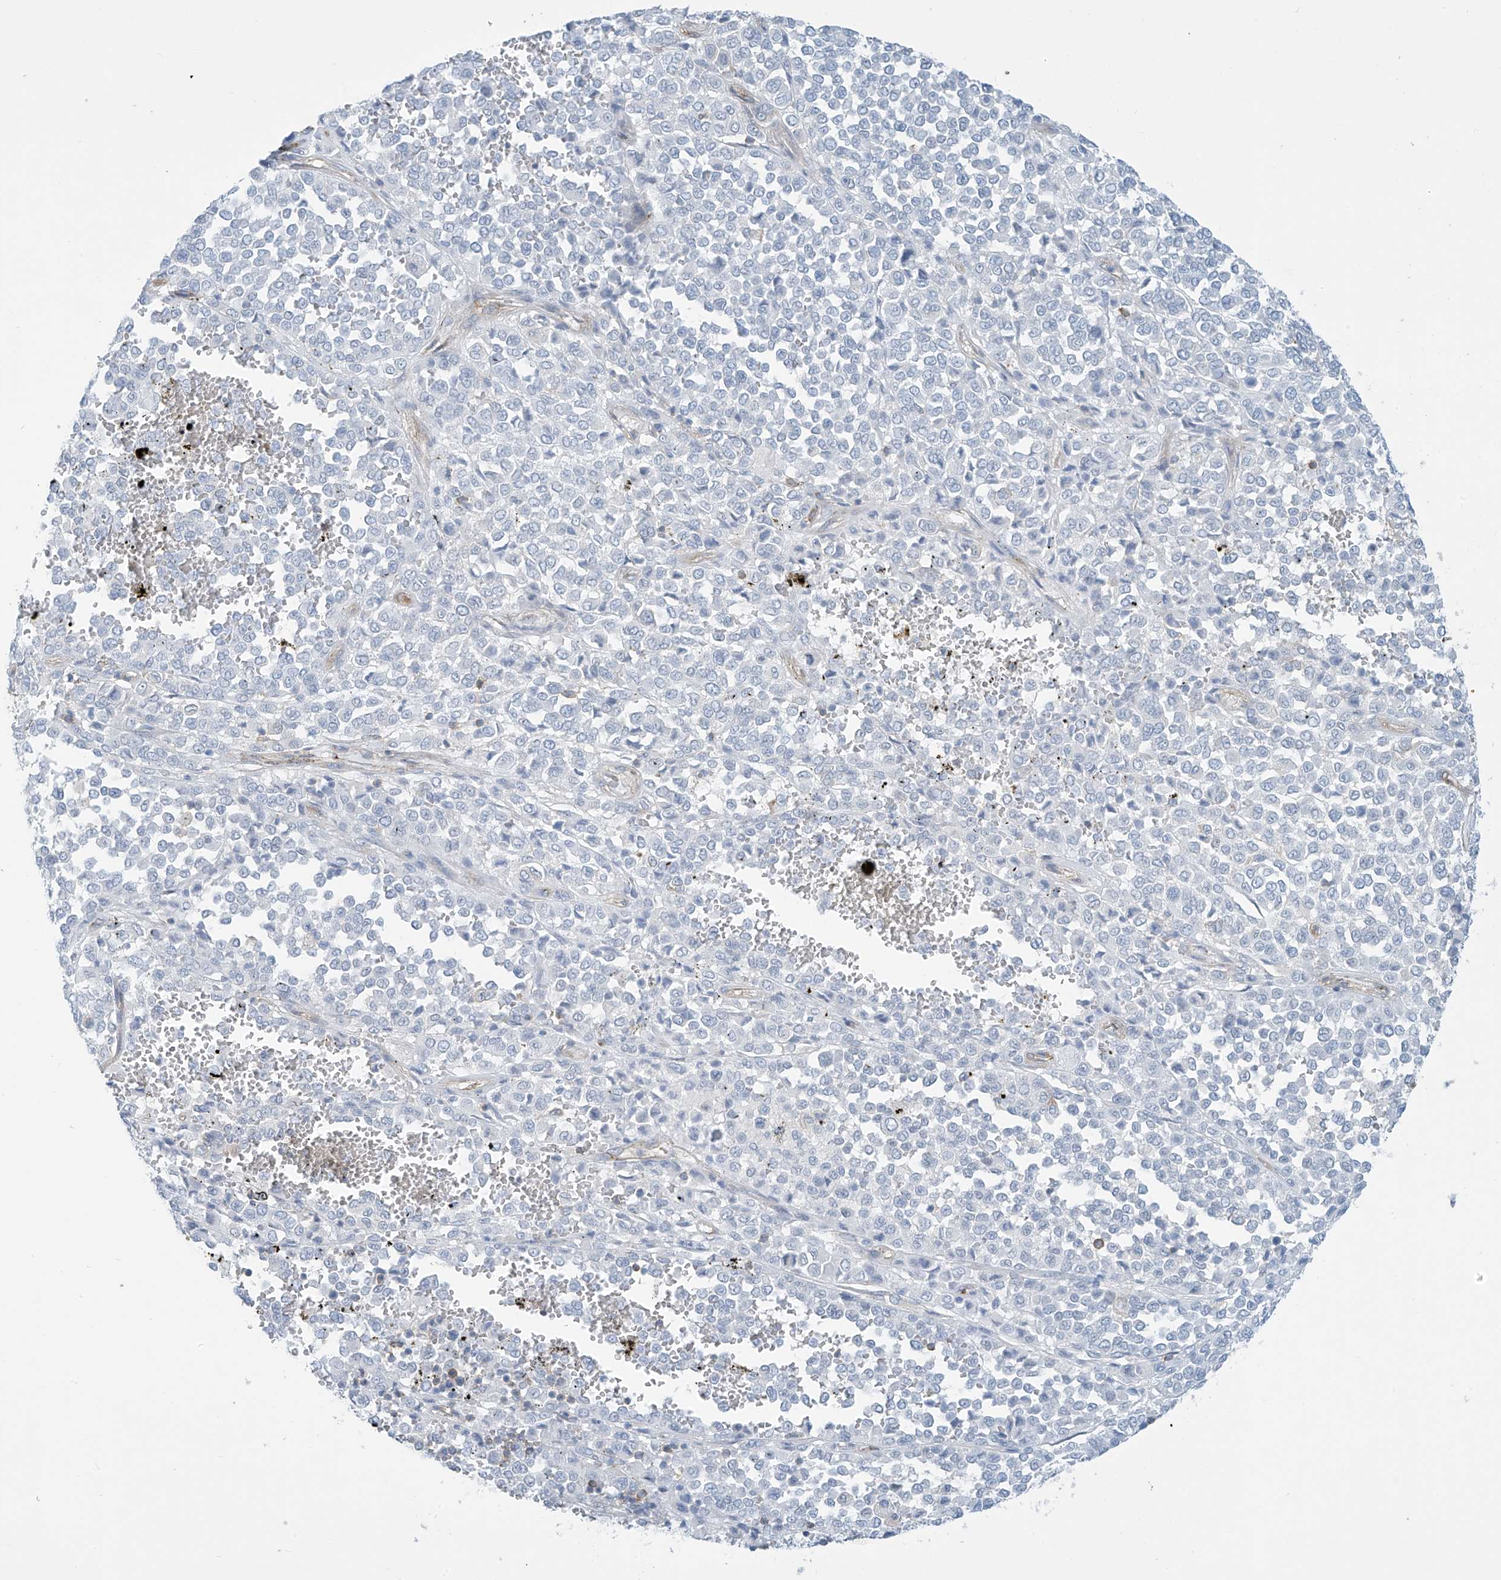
{"staining": {"intensity": "negative", "quantity": "none", "location": "none"}, "tissue": "melanoma", "cell_type": "Tumor cells", "image_type": "cancer", "snomed": [{"axis": "morphology", "description": "Malignant melanoma, Metastatic site"}, {"axis": "topography", "description": "Pancreas"}], "caption": "The histopathology image shows no staining of tumor cells in melanoma.", "gene": "ZNF846", "patient": {"sex": "female", "age": 30}}